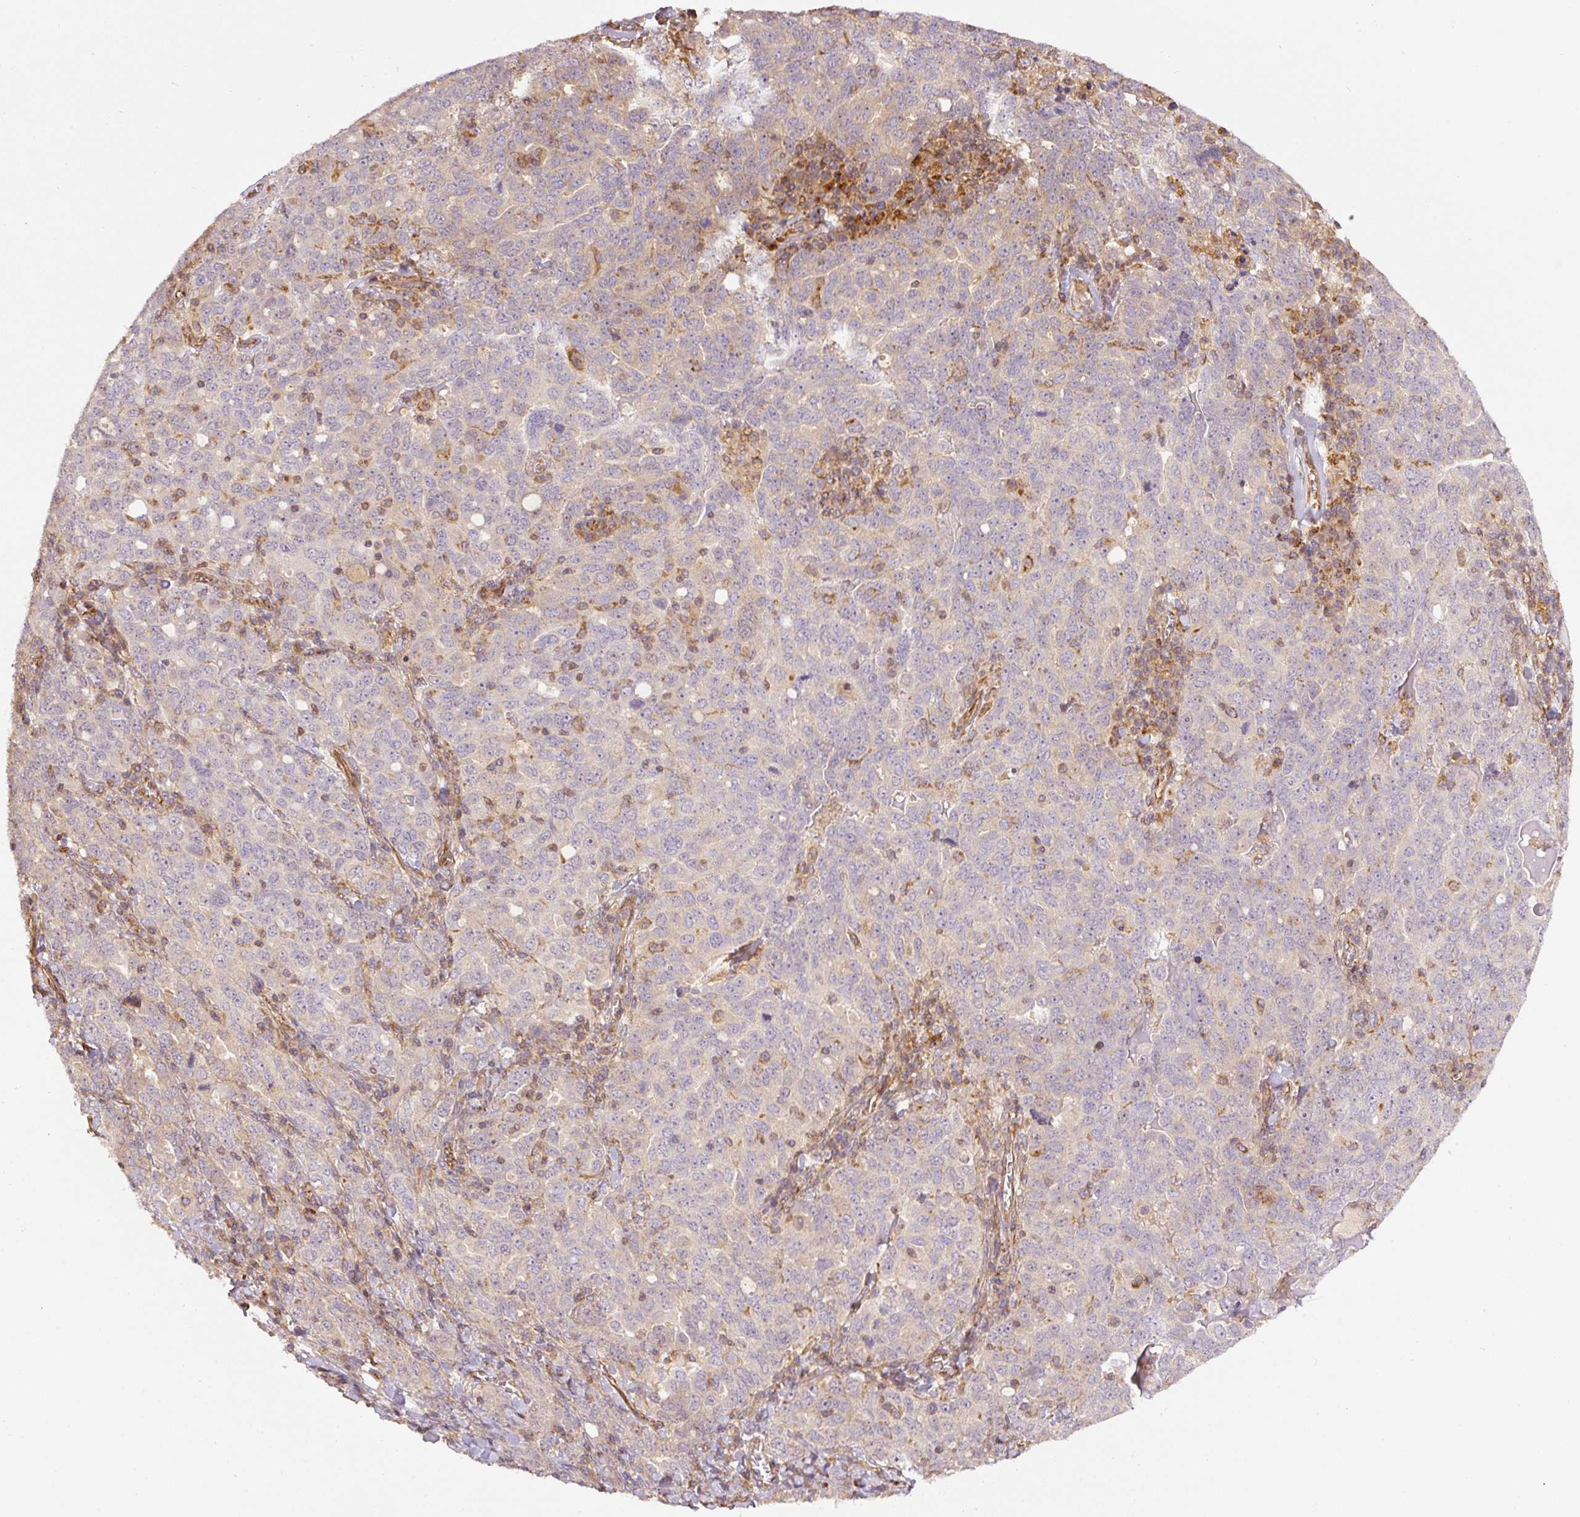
{"staining": {"intensity": "weak", "quantity": "<25%", "location": "cytoplasmic/membranous"}, "tissue": "ovarian cancer", "cell_type": "Tumor cells", "image_type": "cancer", "snomed": [{"axis": "morphology", "description": "Carcinoma, endometroid"}, {"axis": "topography", "description": "Ovary"}], "caption": "Histopathology image shows no significant protein positivity in tumor cells of ovarian endometroid carcinoma.", "gene": "PCK2", "patient": {"sex": "female", "age": 62}}